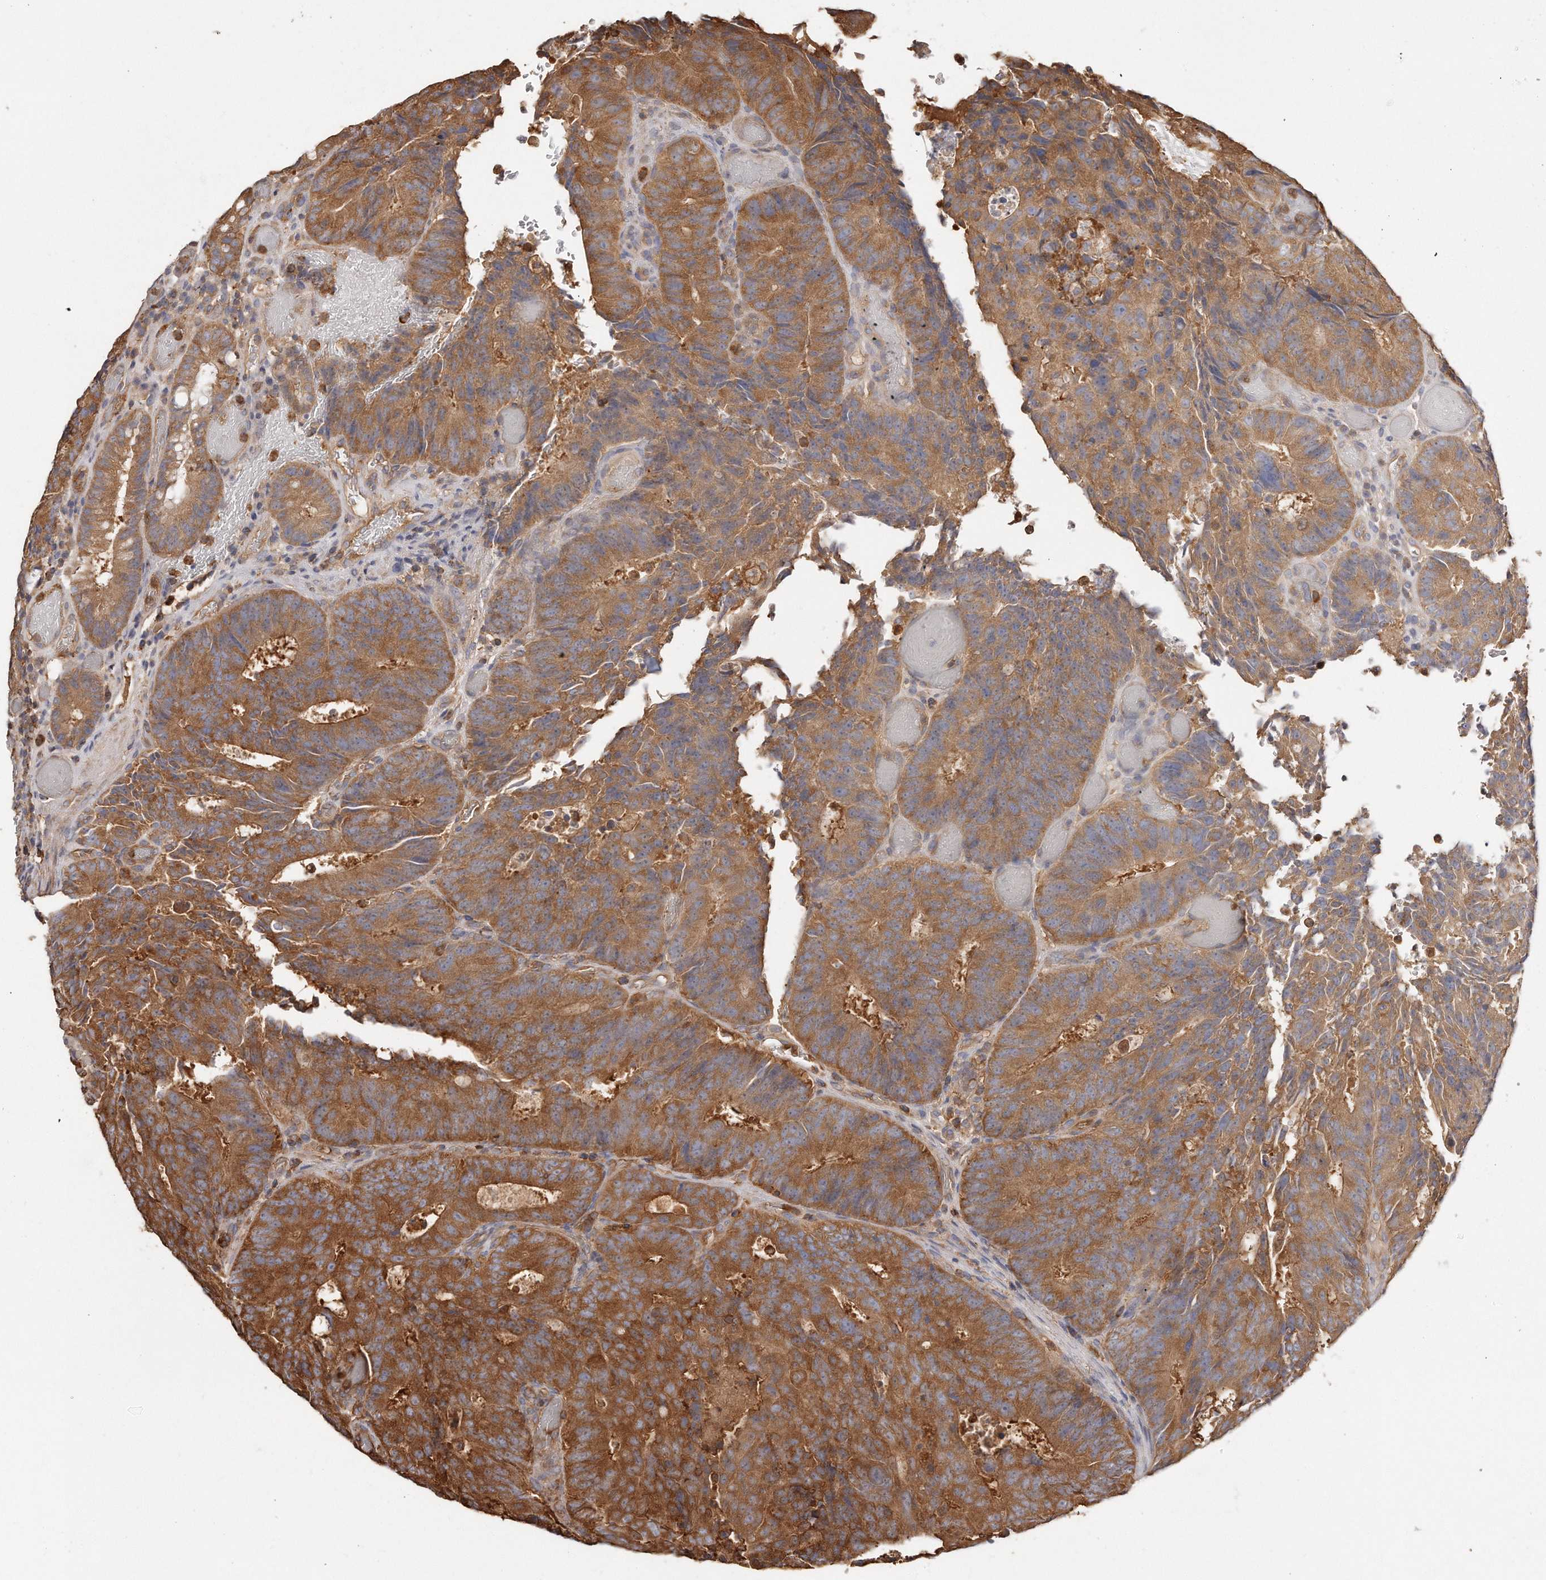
{"staining": {"intensity": "moderate", "quantity": ">75%", "location": "cytoplasmic/membranous"}, "tissue": "colorectal cancer", "cell_type": "Tumor cells", "image_type": "cancer", "snomed": [{"axis": "morphology", "description": "Adenocarcinoma, NOS"}, {"axis": "topography", "description": "Colon"}], "caption": "Protein expression analysis of human colorectal adenocarcinoma reveals moderate cytoplasmic/membranous positivity in approximately >75% of tumor cells. Ihc stains the protein of interest in brown and the nuclei are stained blue.", "gene": "CAP1", "patient": {"sex": "male", "age": 87}}